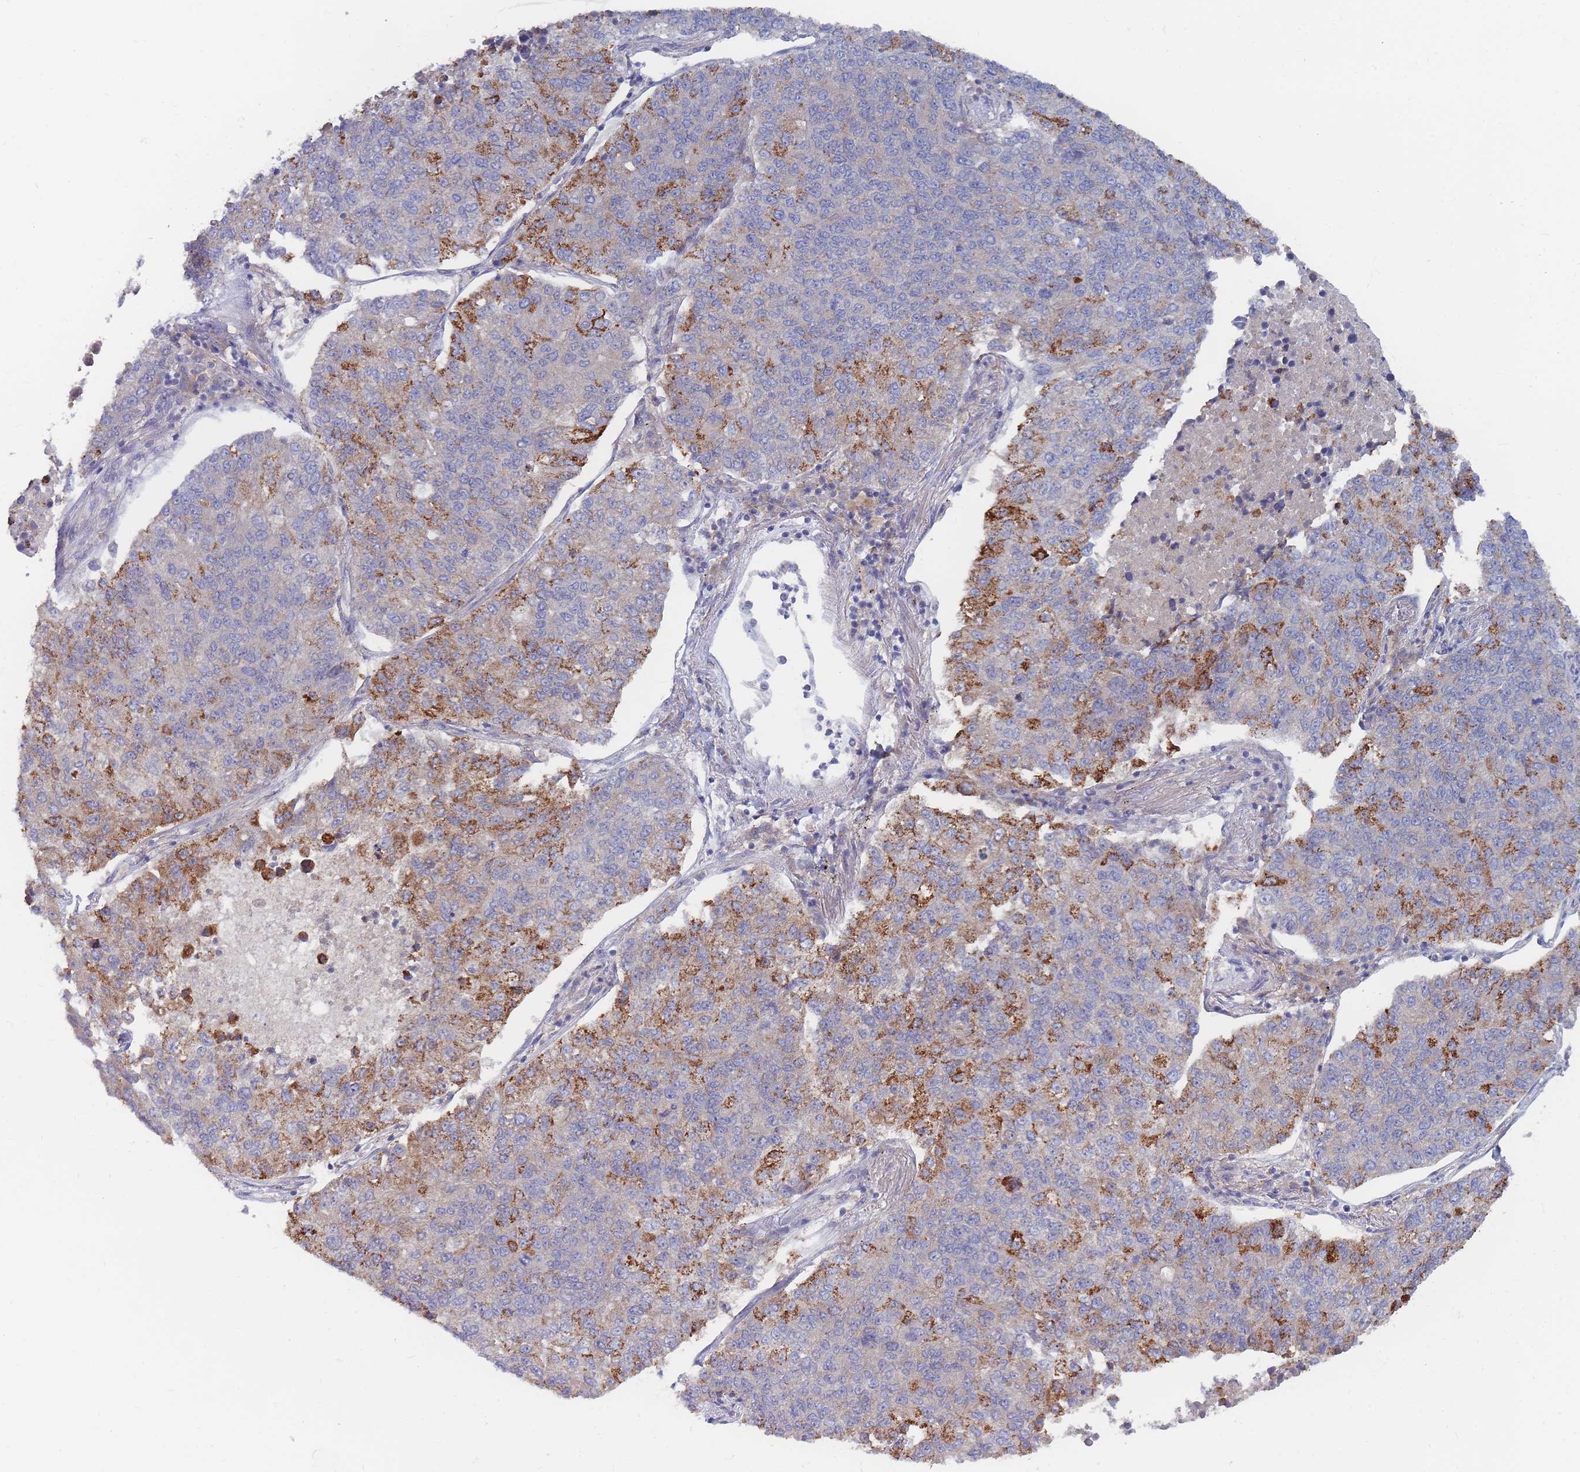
{"staining": {"intensity": "moderate", "quantity": "25%-75%", "location": "cytoplasmic/membranous"}, "tissue": "lung cancer", "cell_type": "Tumor cells", "image_type": "cancer", "snomed": [{"axis": "morphology", "description": "Adenocarcinoma, NOS"}, {"axis": "topography", "description": "Lung"}], "caption": "Lung adenocarcinoma was stained to show a protein in brown. There is medium levels of moderate cytoplasmic/membranous expression in about 25%-75% of tumor cells.", "gene": "SLC35F5", "patient": {"sex": "male", "age": 49}}